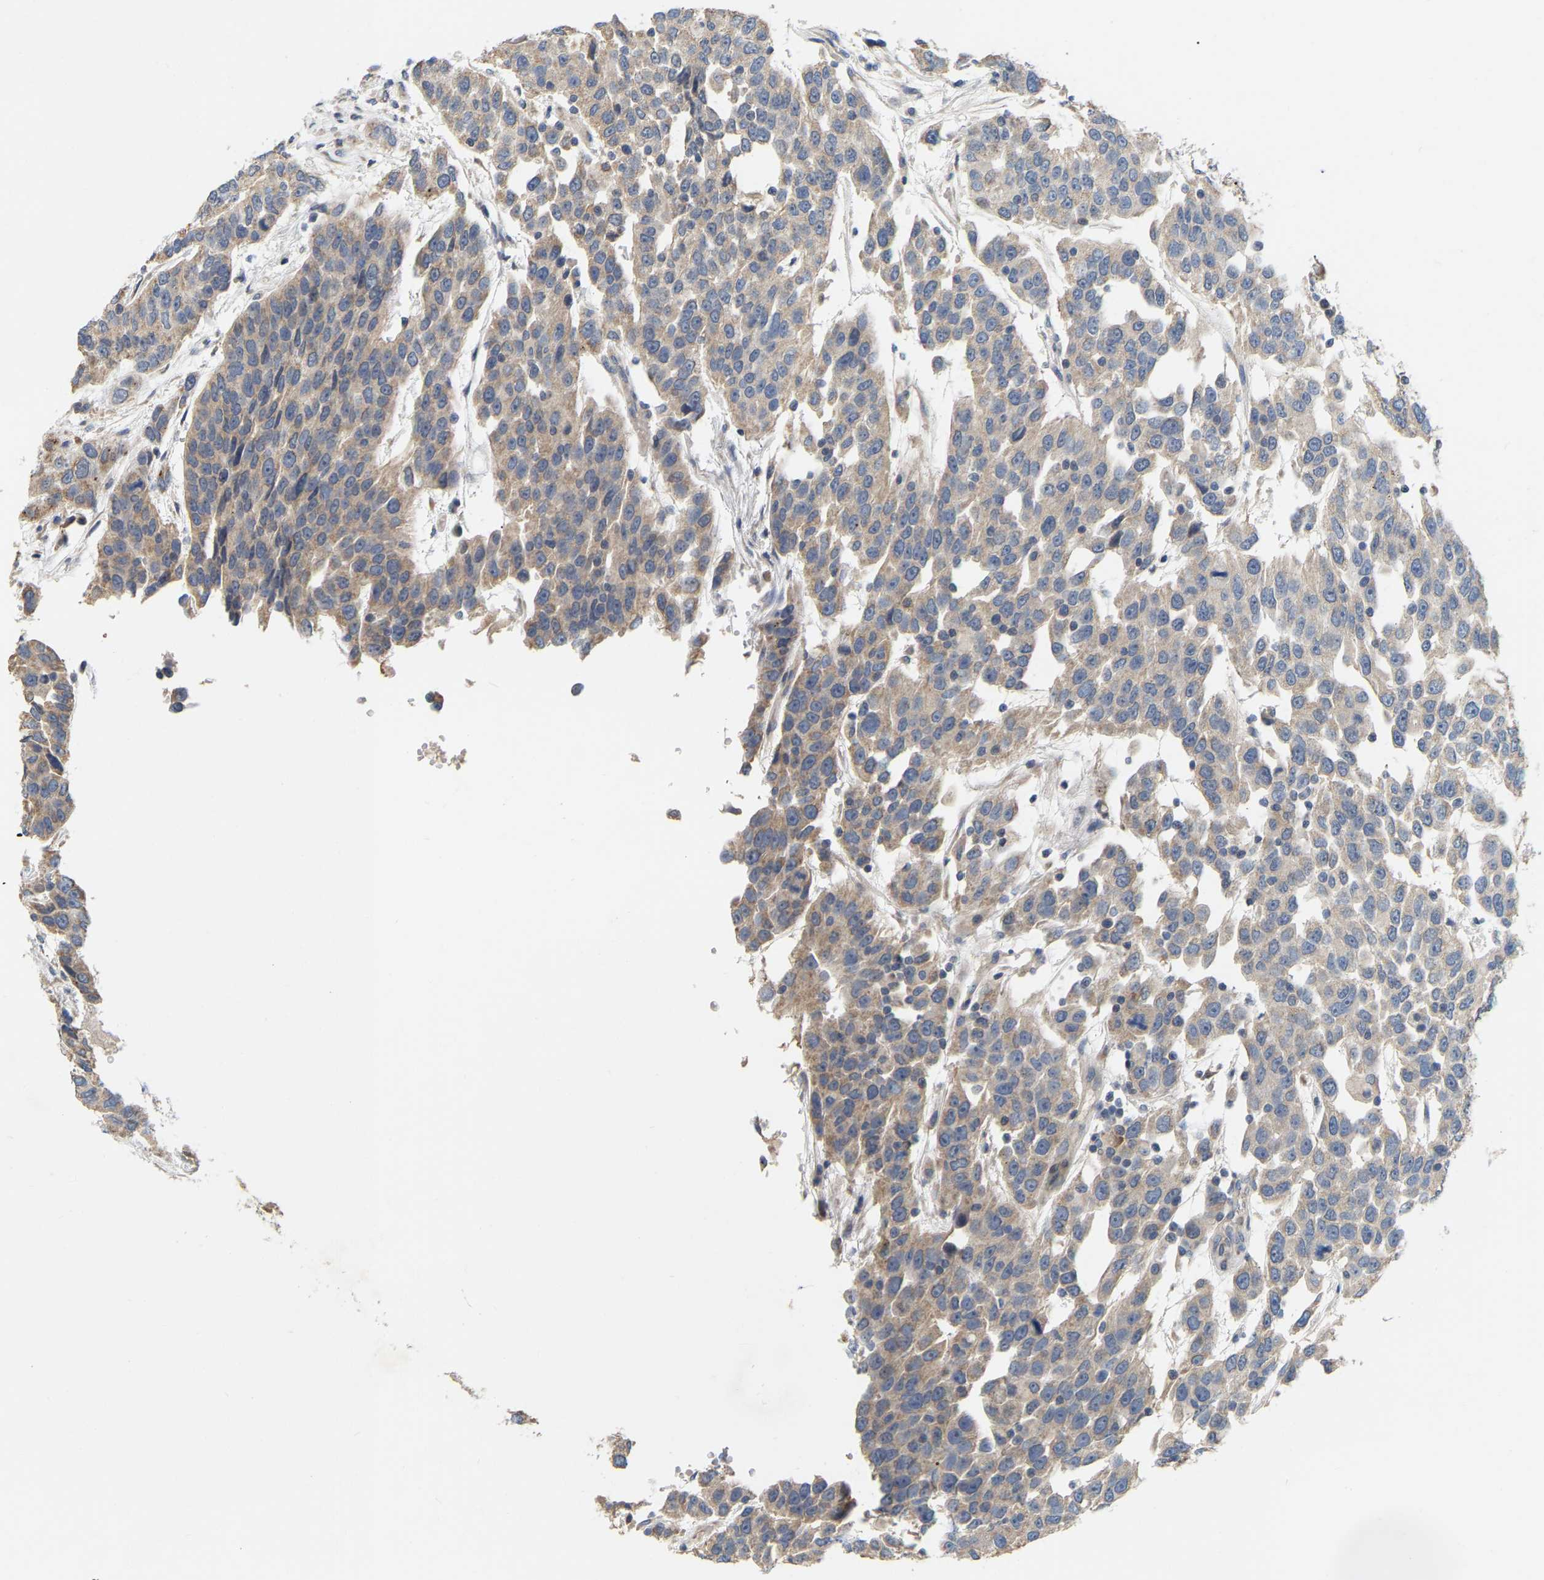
{"staining": {"intensity": "weak", "quantity": ">75%", "location": "cytoplasmic/membranous"}, "tissue": "urothelial cancer", "cell_type": "Tumor cells", "image_type": "cancer", "snomed": [{"axis": "morphology", "description": "Urothelial carcinoma, High grade"}, {"axis": "topography", "description": "Urinary bladder"}], "caption": "Protein expression by IHC exhibits weak cytoplasmic/membranous expression in approximately >75% of tumor cells in high-grade urothelial carcinoma.", "gene": "SSH1", "patient": {"sex": "female", "age": 80}}